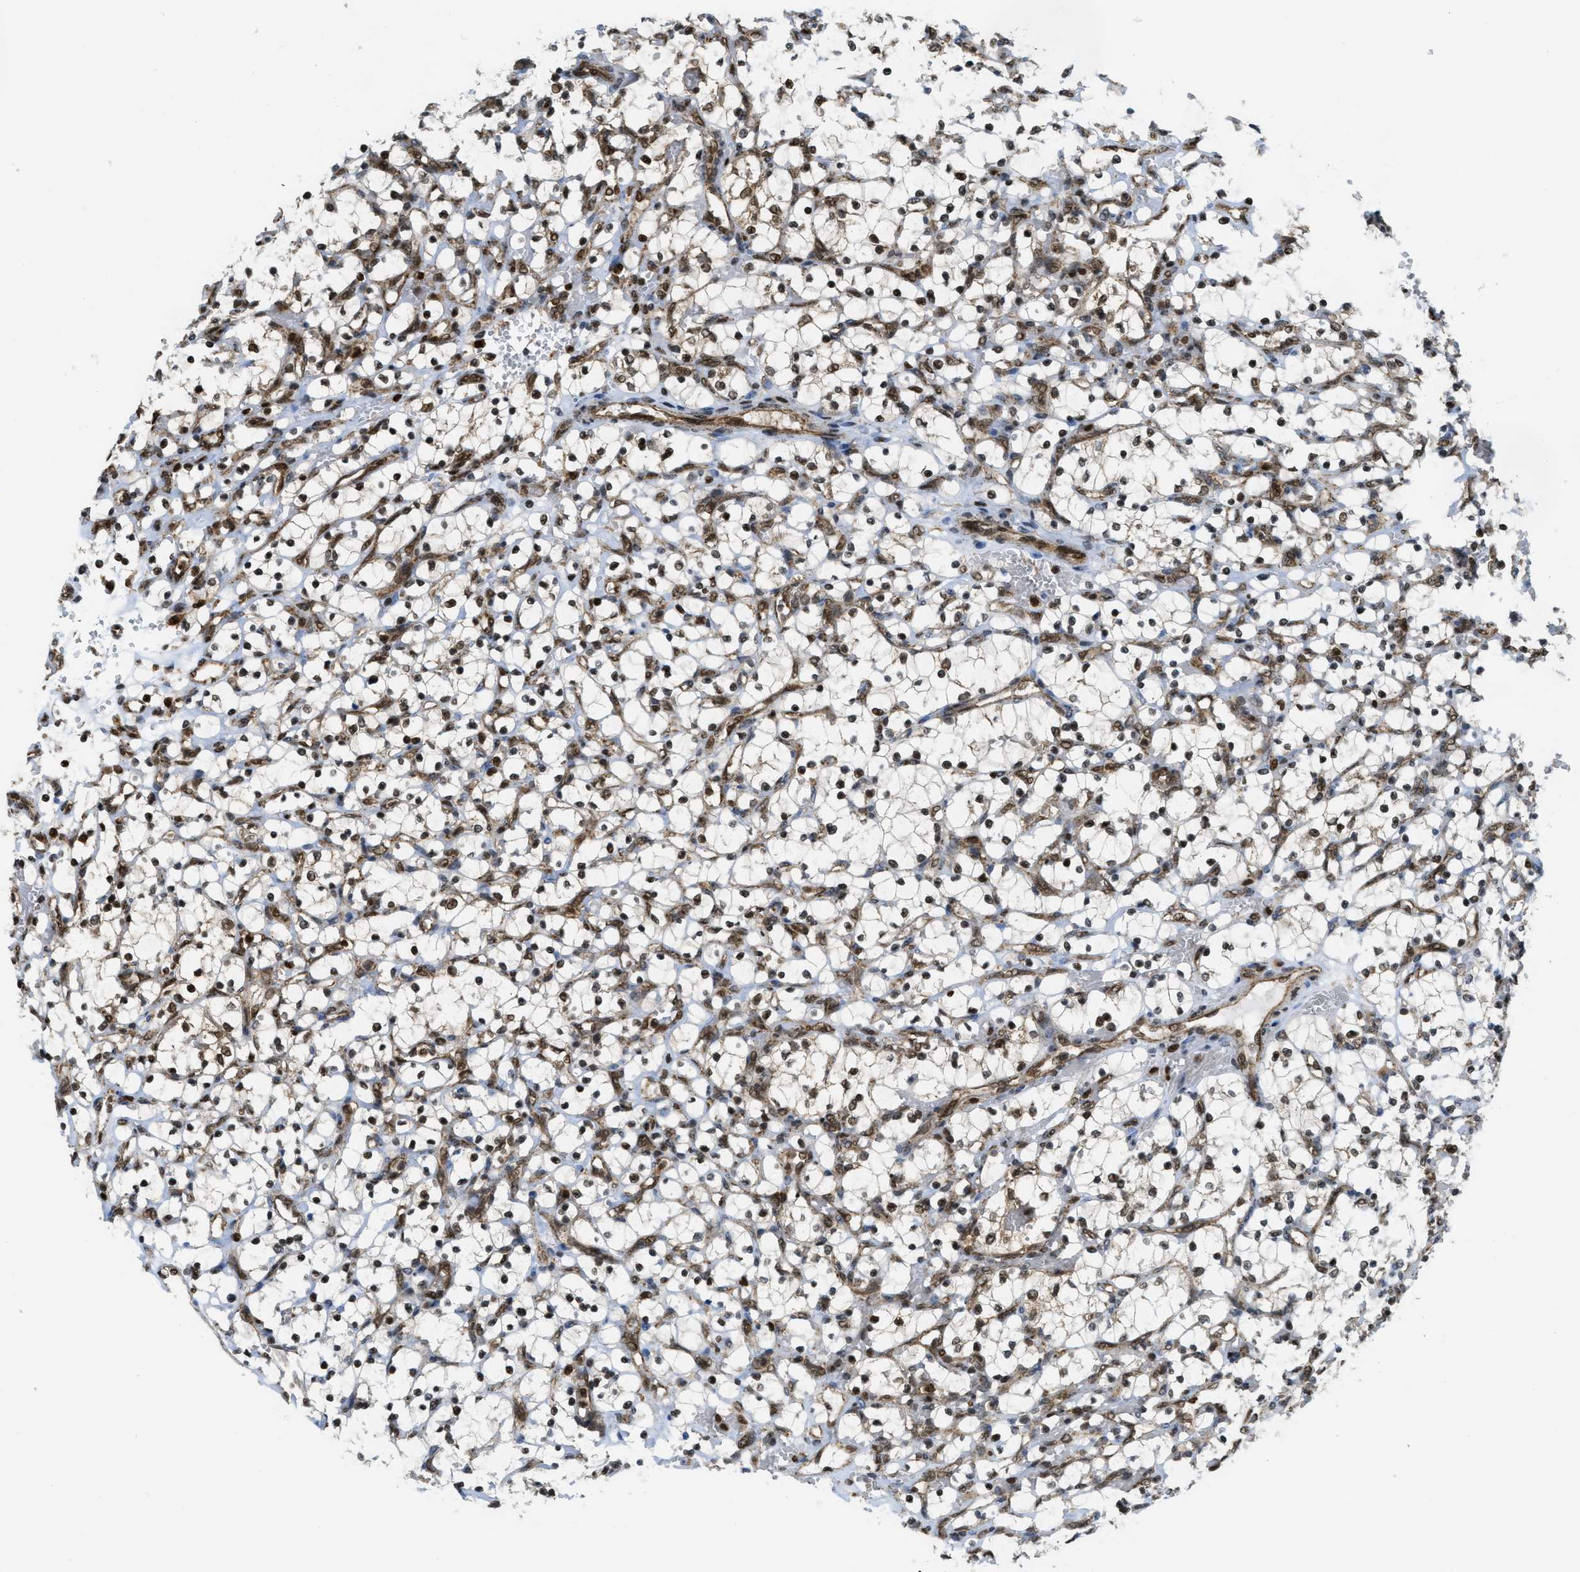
{"staining": {"intensity": "strong", "quantity": "25%-75%", "location": "nuclear"}, "tissue": "renal cancer", "cell_type": "Tumor cells", "image_type": "cancer", "snomed": [{"axis": "morphology", "description": "Adenocarcinoma, NOS"}, {"axis": "topography", "description": "Kidney"}], "caption": "Human renal cancer (adenocarcinoma) stained with a brown dye shows strong nuclear positive expression in about 25%-75% of tumor cells.", "gene": "TNPO1", "patient": {"sex": "female", "age": 69}}